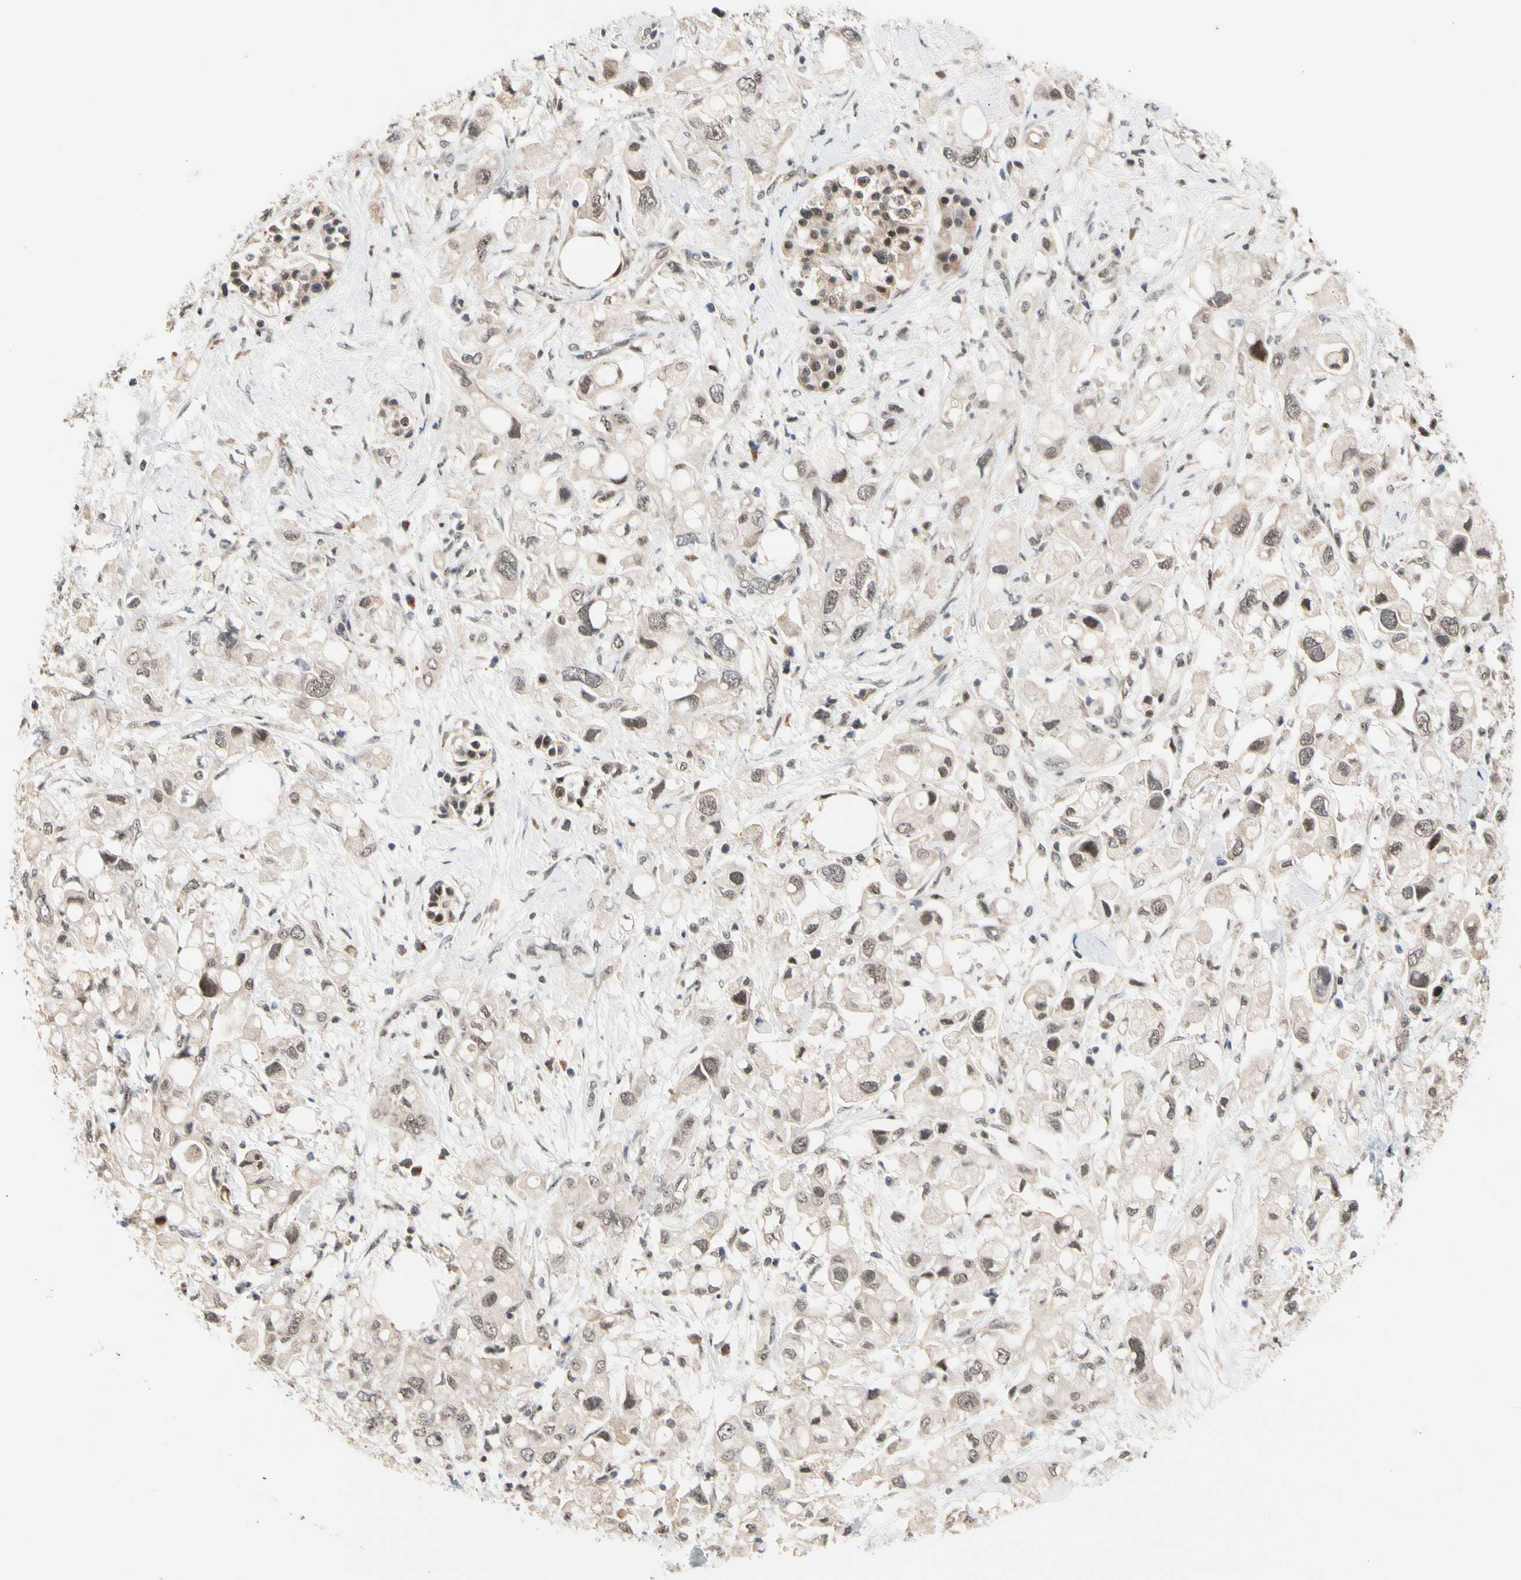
{"staining": {"intensity": "weak", "quantity": ">75%", "location": "cytoplasmic/membranous,nuclear"}, "tissue": "pancreatic cancer", "cell_type": "Tumor cells", "image_type": "cancer", "snomed": [{"axis": "morphology", "description": "Adenocarcinoma, NOS"}, {"axis": "topography", "description": "Pancreas"}], "caption": "Pancreatic cancer (adenocarcinoma) was stained to show a protein in brown. There is low levels of weak cytoplasmic/membranous and nuclear expression in about >75% of tumor cells.", "gene": "NGEF", "patient": {"sex": "female", "age": 56}}